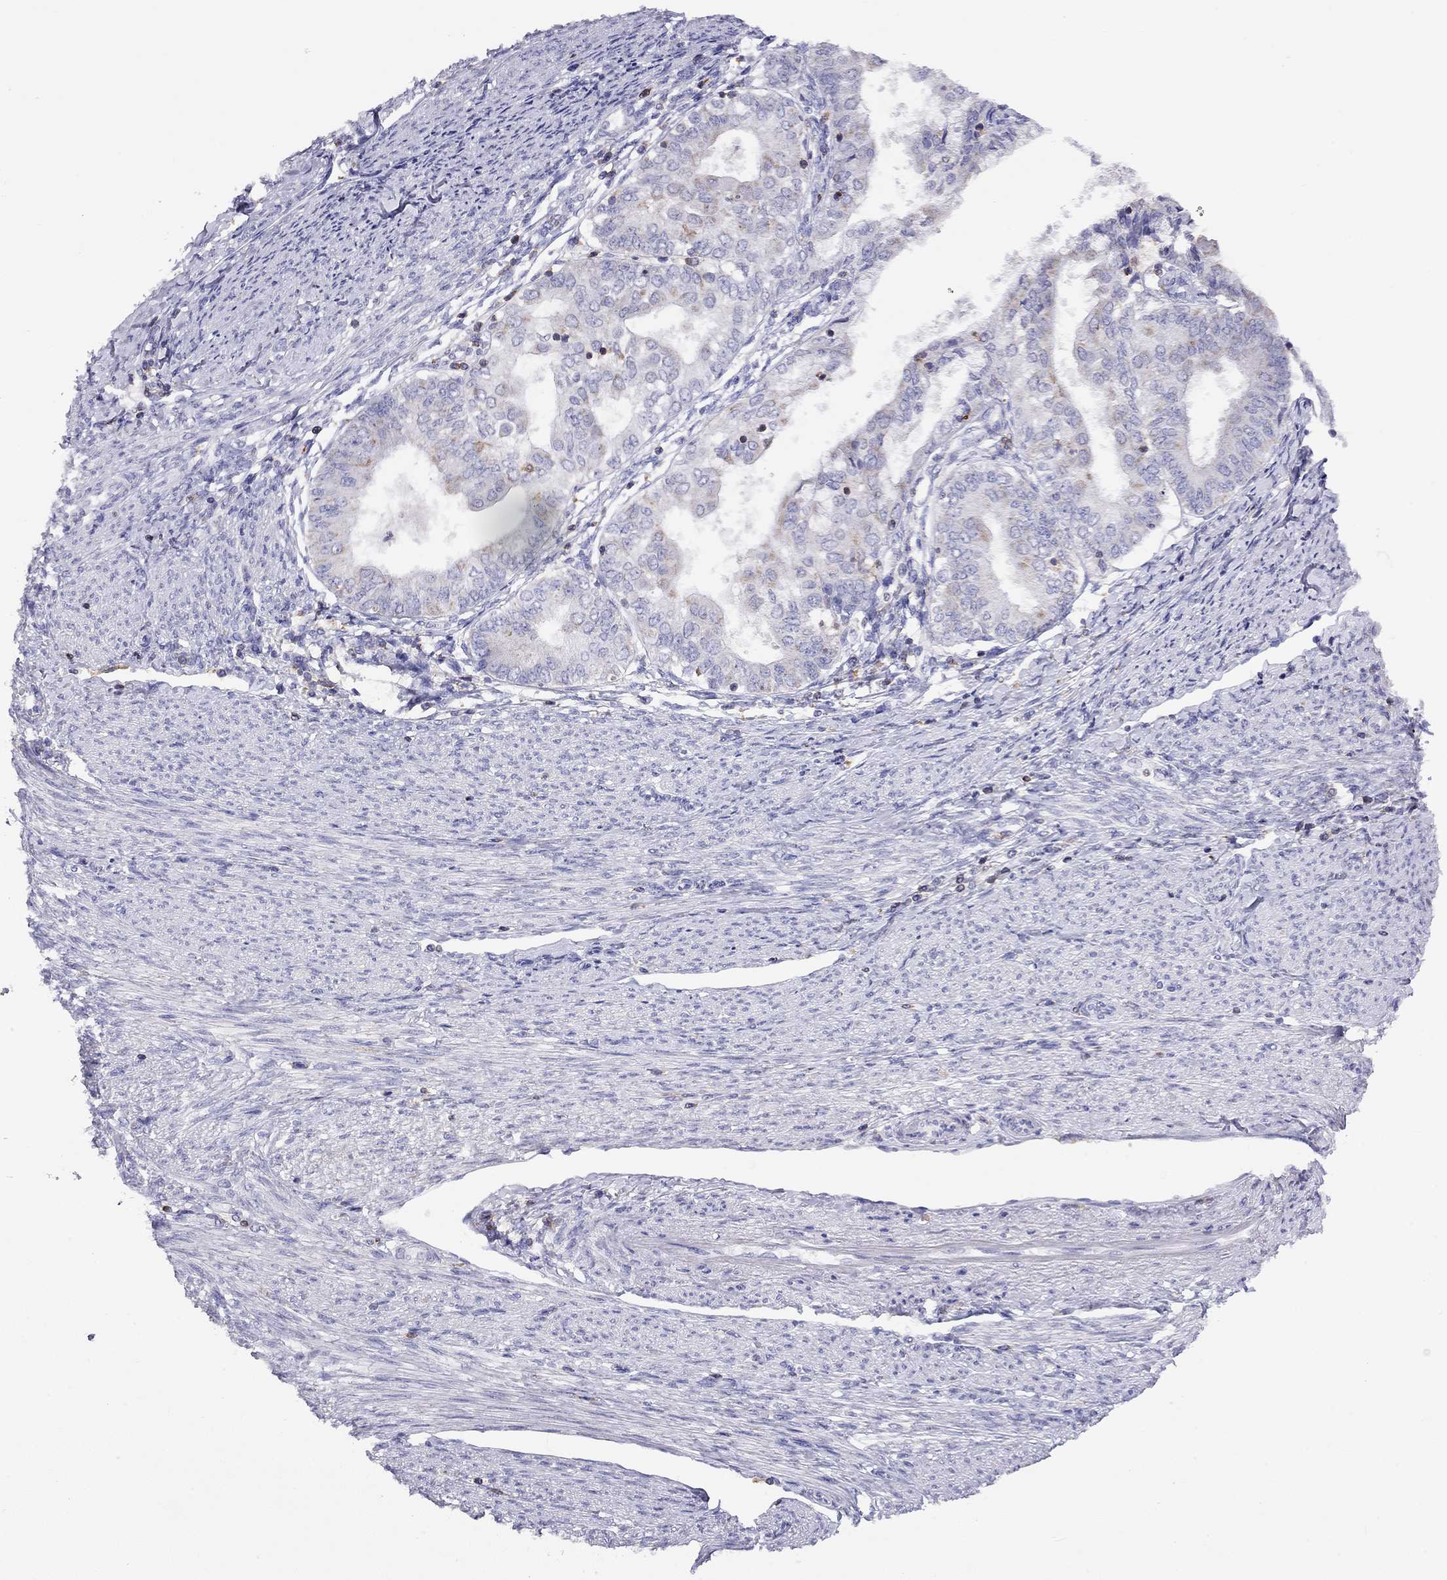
{"staining": {"intensity": "negative", "quantity": "none", "location": "none"}, "tissue": "endometrial cancer", "cell_type": "Tumor cells", "image_type": "cancer", "snomed": [{"axis": "morphology", "description": "Adenocarcinoma, NOS"}, {"axis": "topography", "description": "Endometrium"}], "caption": "Micrograph shows no significant protein expression in tumor cells of endometrial cancer (adenocarcinoma).", "gene": "CITED1", "patient": {"sex": "female", "age": 68}}